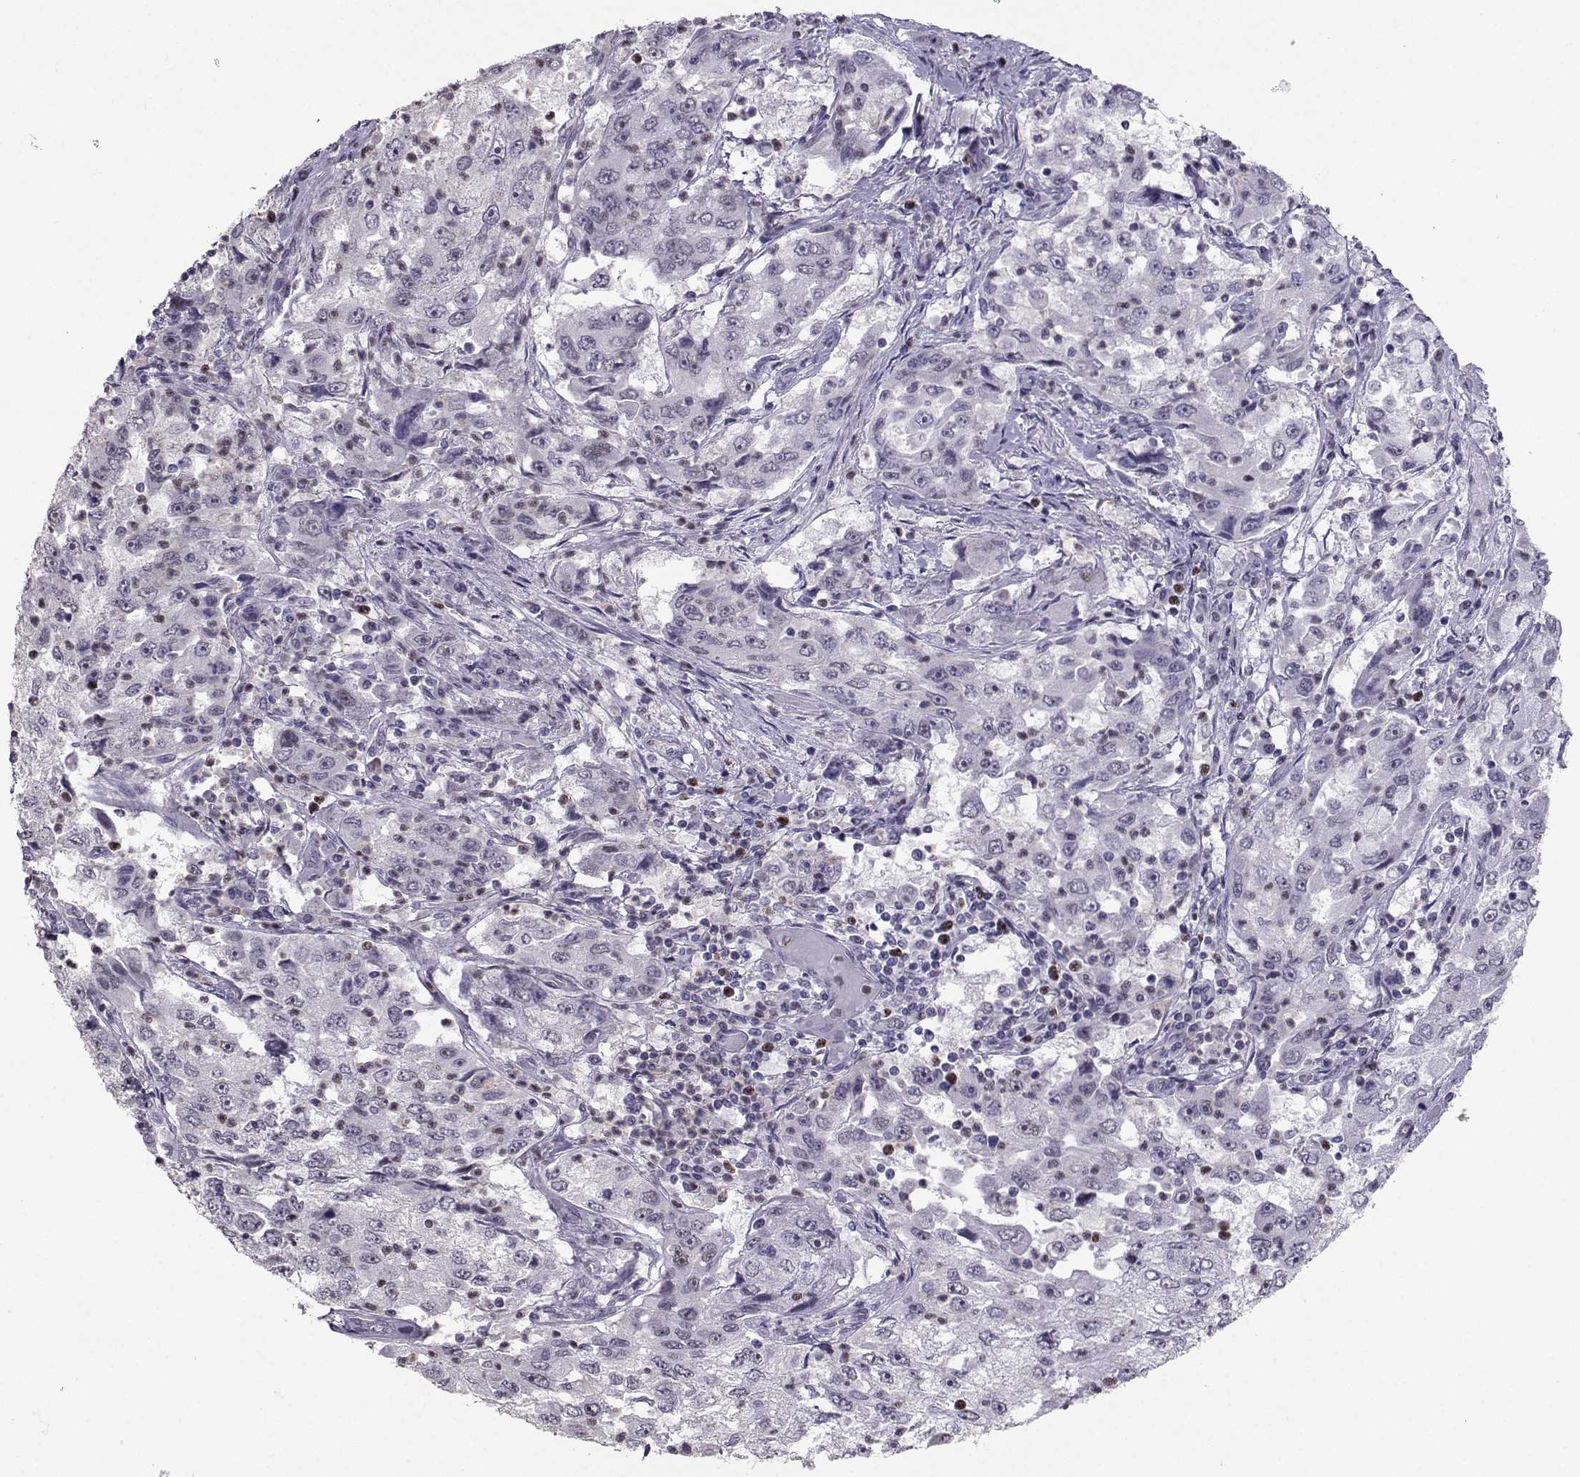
{"staining": {"intensity": "negative", "quantity": "none", "location": "none"}, "tissue": "cervical cancer", "cell_type": "Tumor cells", "image_type": "cancer", "snomed": [{"axis": "morphology", "description": "Squamous cell carcinoma, NOS"}, {"axis": "topography", "description": "Cervix"}], "caption": "This is an immunohistochemistry (IHC) photomicrograph of squamous cell carcinoma (cervical). There is no positivity in tumor cells.", "gene": "TEDC2", "patient": {"sex": "female", "age": 36}}